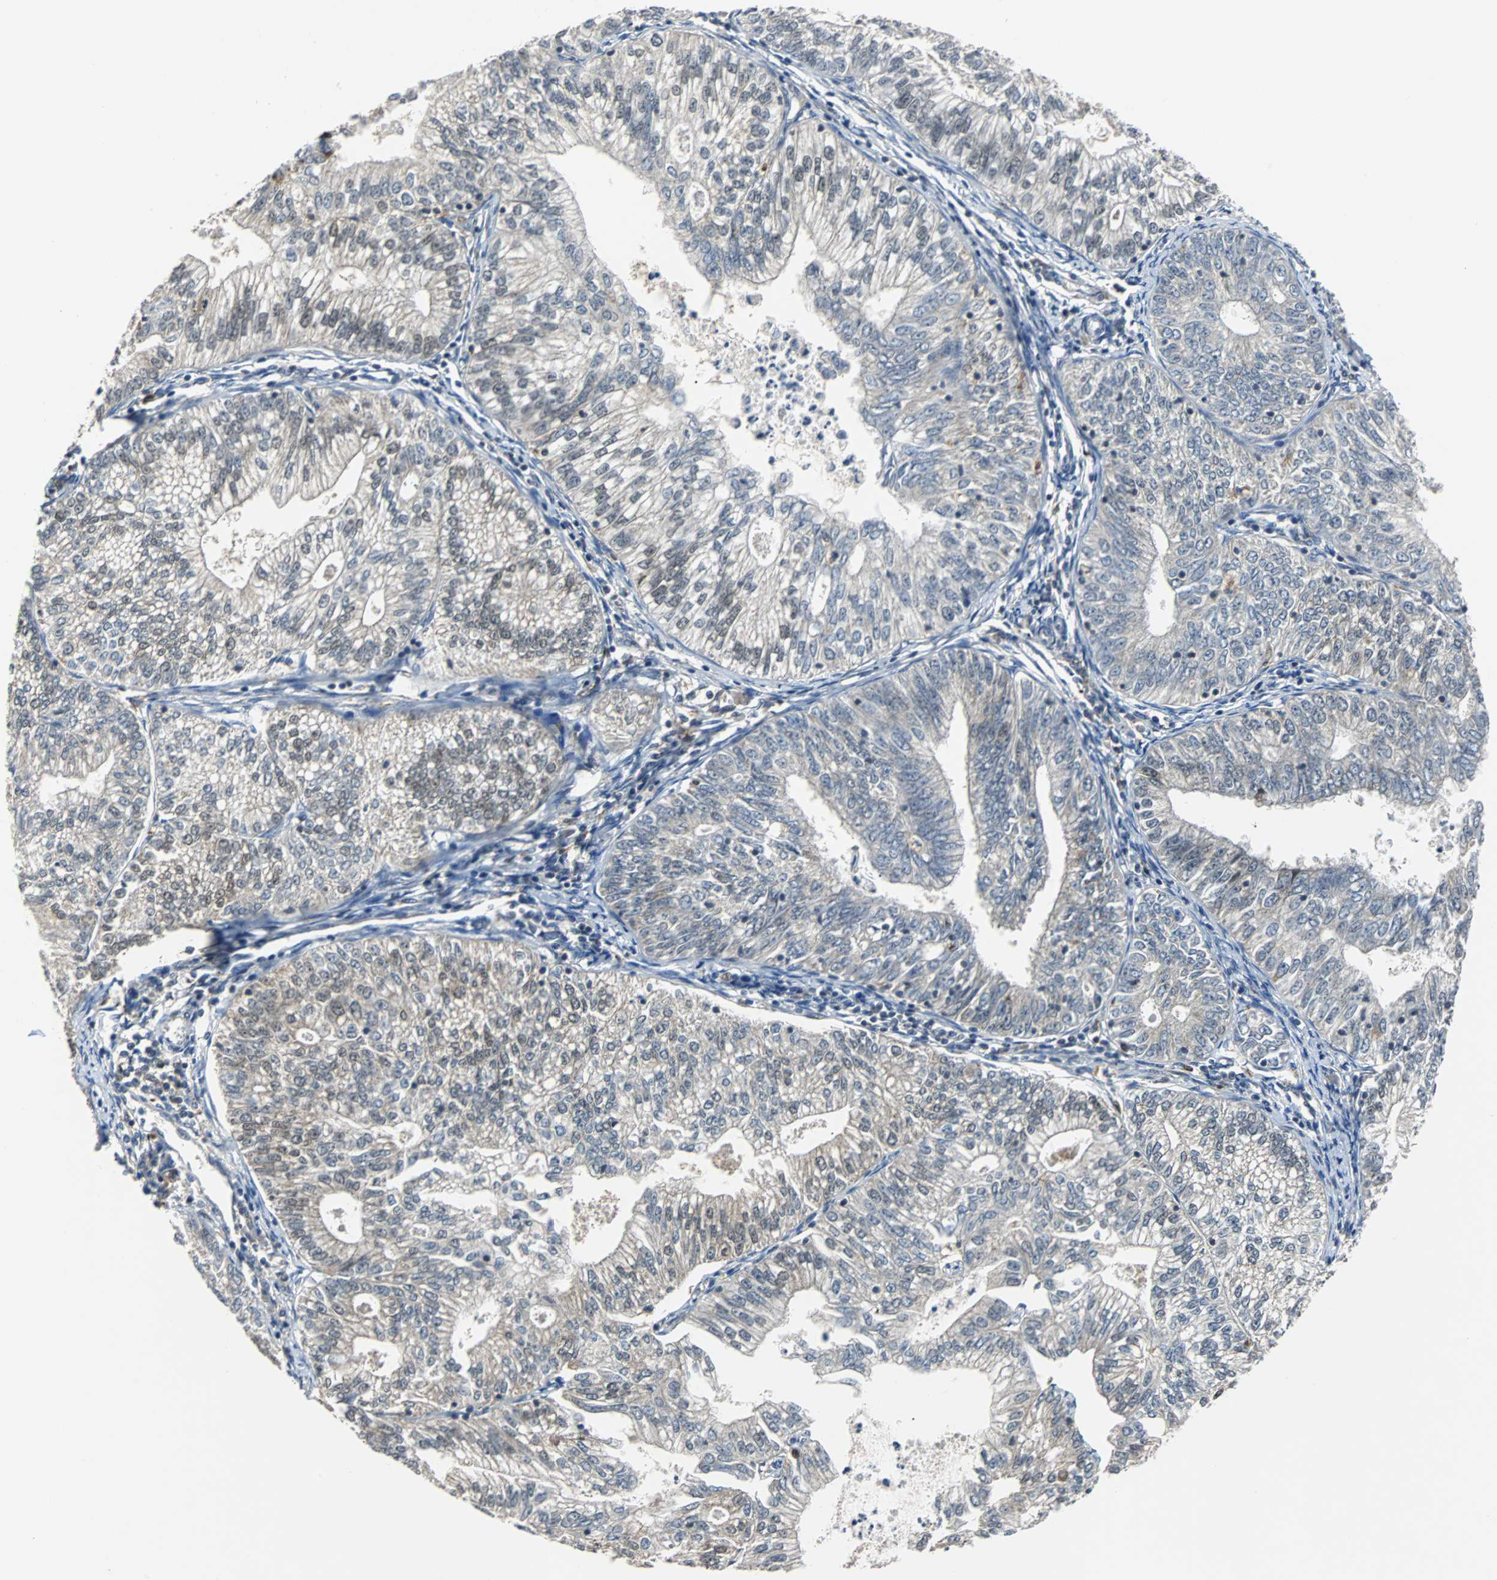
{"staining": {"intensity": "weak", "quantity": "<25%", "location": "cytoplasmic/membranous"}, "tissue": "endometrial cancer", "cell_type": "Tumor cells", "image_type": "cancer", "snomed": [{"axis": "morphology", "description": "Adenocarcinoma, NOS"}, {"axis": "topography", "description": "Endometrium"}], "caption": "Endometrial cancer (adenocarcinoma) was stained to show a protein in brown. There is no significant staining in tumor cells. (DAB (3,3'-diaminobenzidine) IHC, high magnification).", "gene": "HLX", "patient": {"sex": "female", "age": 69}}